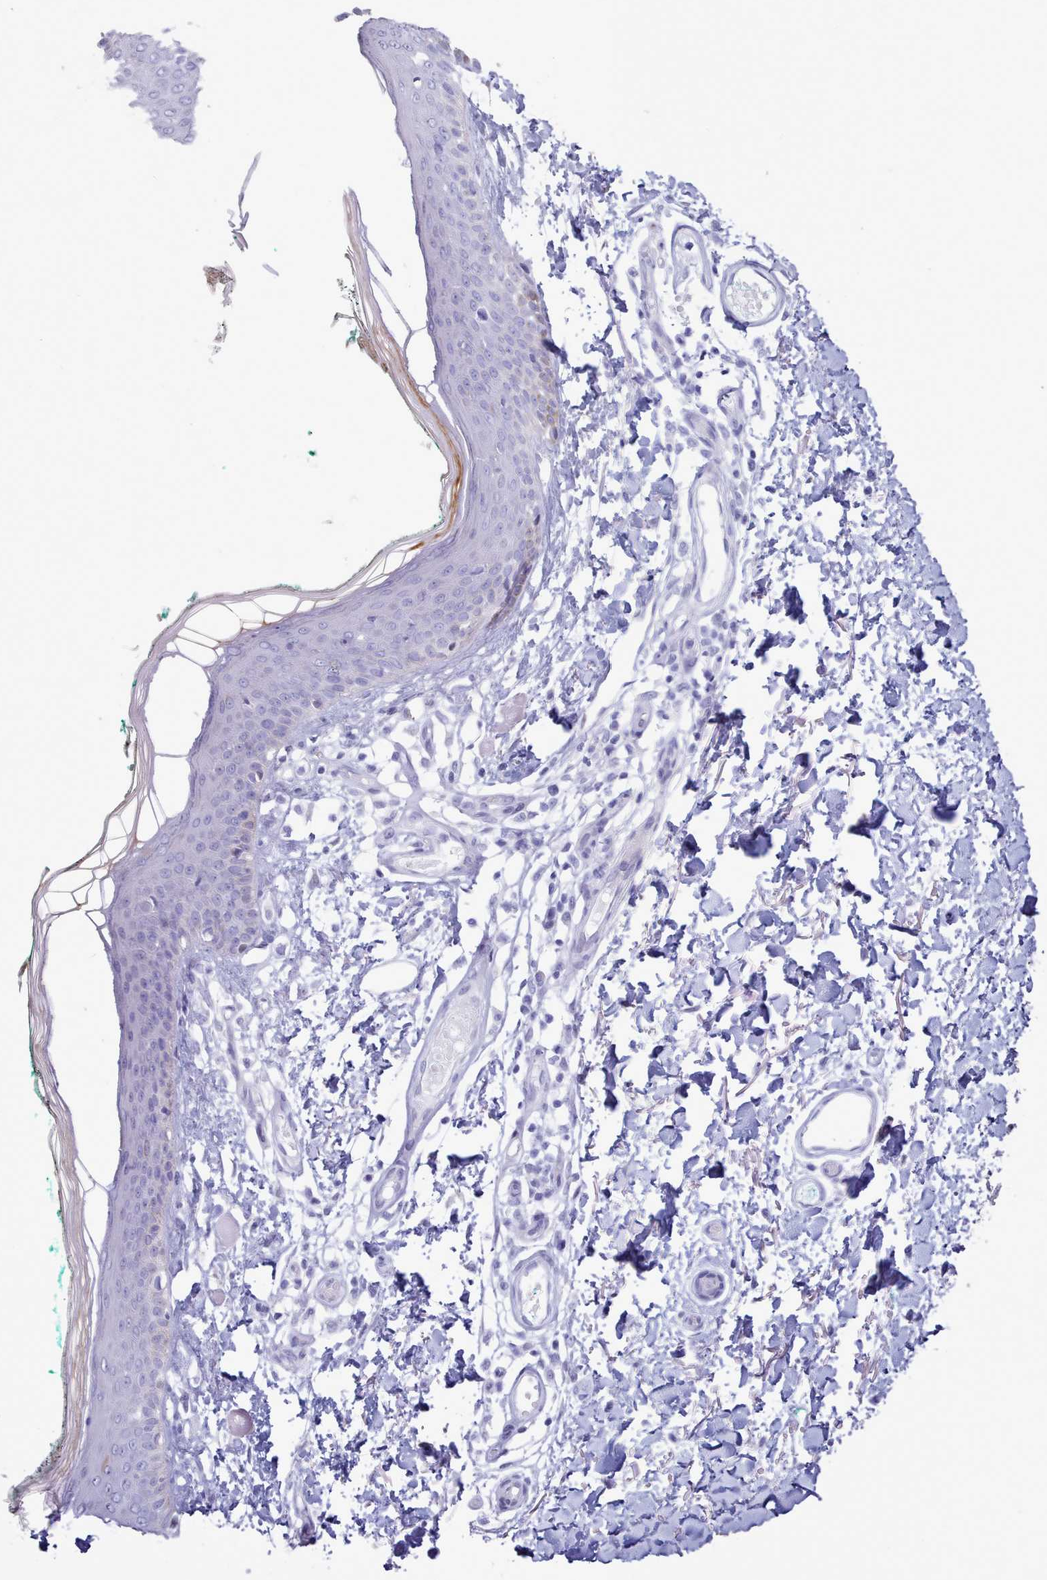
{"staining": {"intensity": "negative", "quantity": "none", "location": "none"}, "tissue": "skin", "cell_type": "Fibroblasts", "image_type": "normal", "snomed": [{"axis": "morphology", "description": "Normal tissue, NOS"}, {"axis": "morphology", "description": "Malignant melanoma, NOS"}, {"axis": "topography", "description": "Skin"}], "caption": "This is a image of immunohistochemistry (IHC) staining of normal skin, which shows no expression in fibroblasts.", "gene": "TMEM253", "patient": {"sex": "male", "age": 62}}